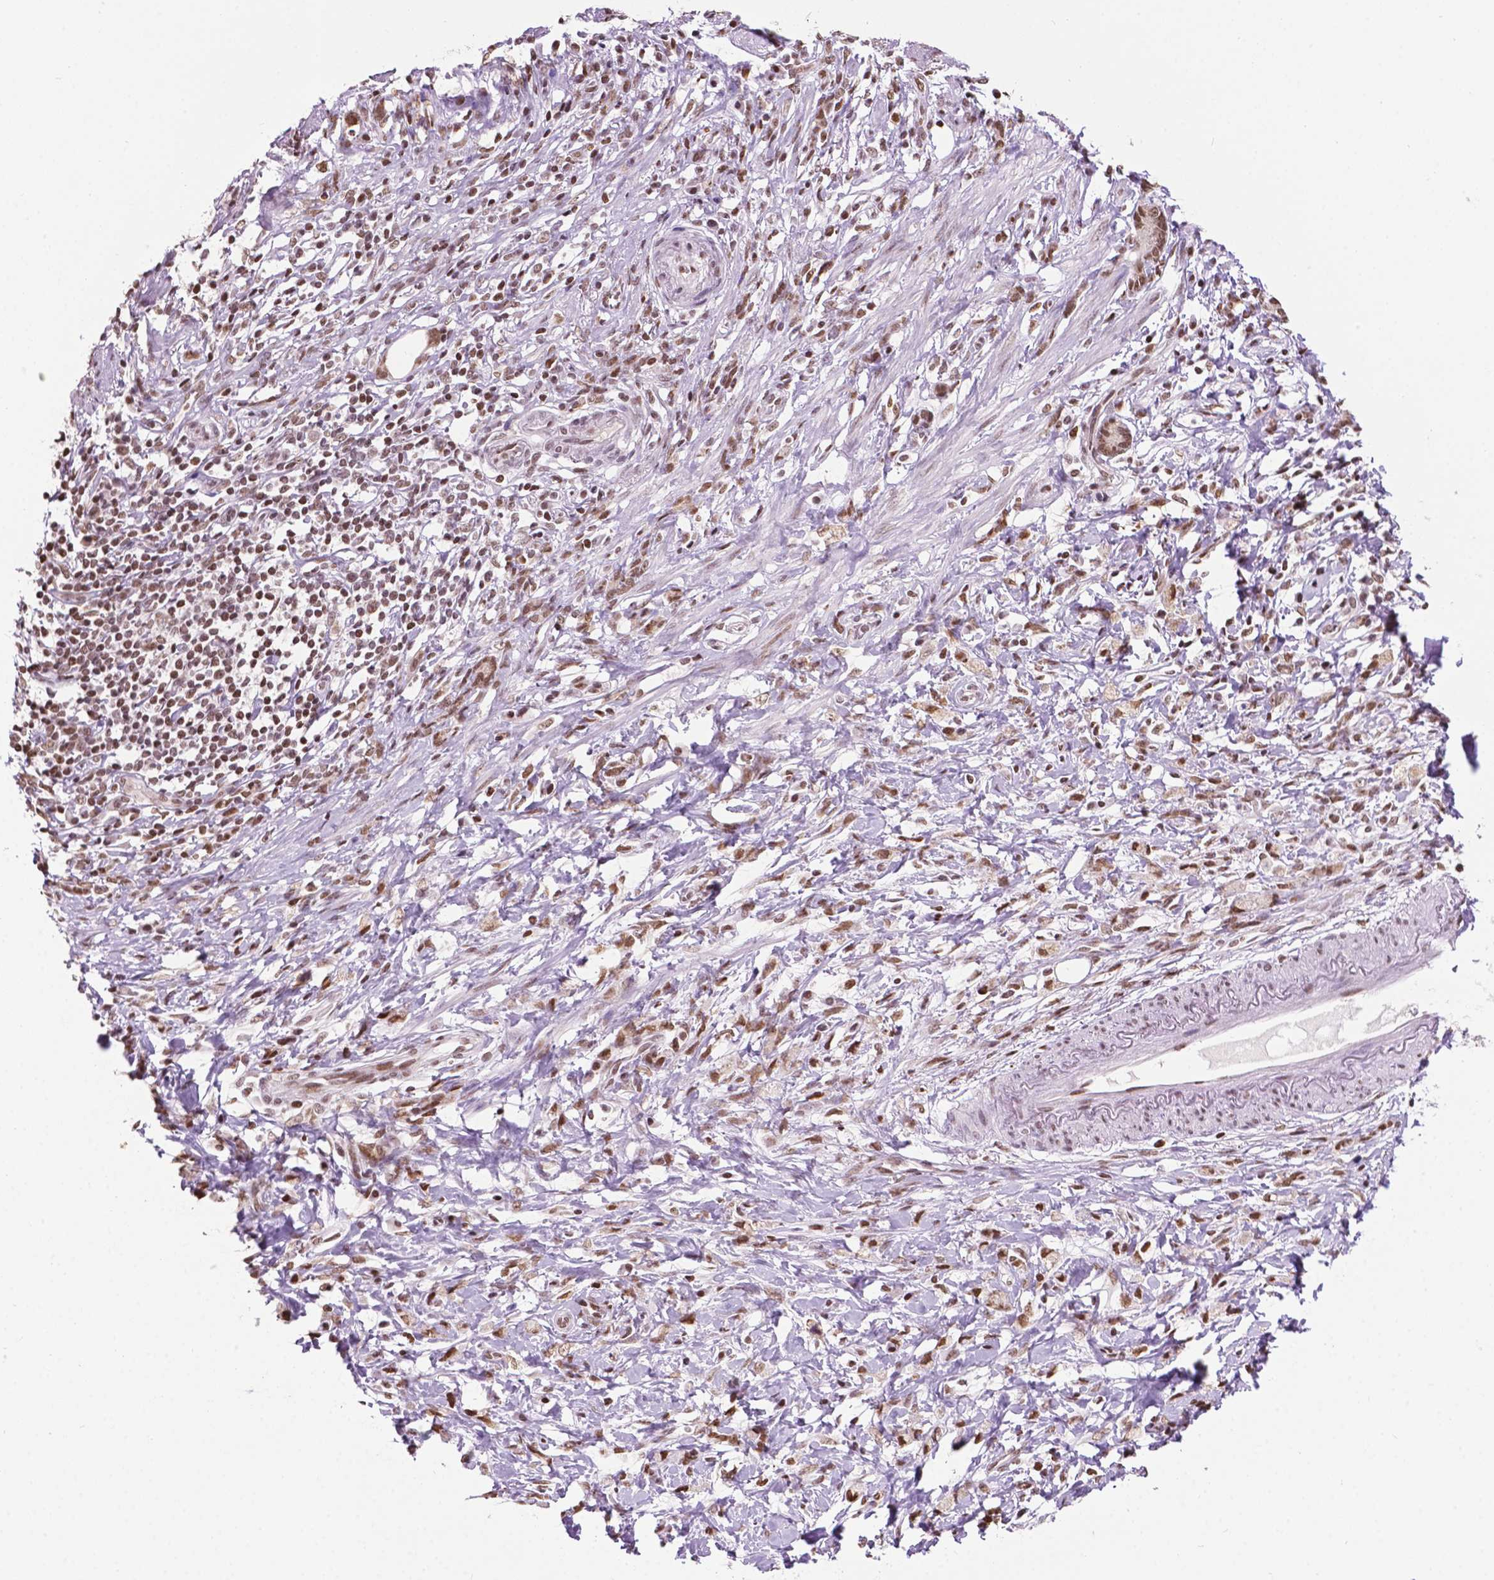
{"staining": {"intensity": "moderate", "quantity": ">75%", "location": "nuclear"}, "tissue": "stomach cancer", "cell_type": "Tumor cells", "image_type": "cancer", "snomed": [{"axis": "morphology", "description": "Adenocarcinoma, NOS"}, {"axis": "topography", "description": "Stomach"}], "caption": "Stomach cancer (adenocarcinoma) stained with a protein marker shows moderate staining in tumor cells.", "gene": "COL23A1", "patient": {"sex": "female", "age": 84}}